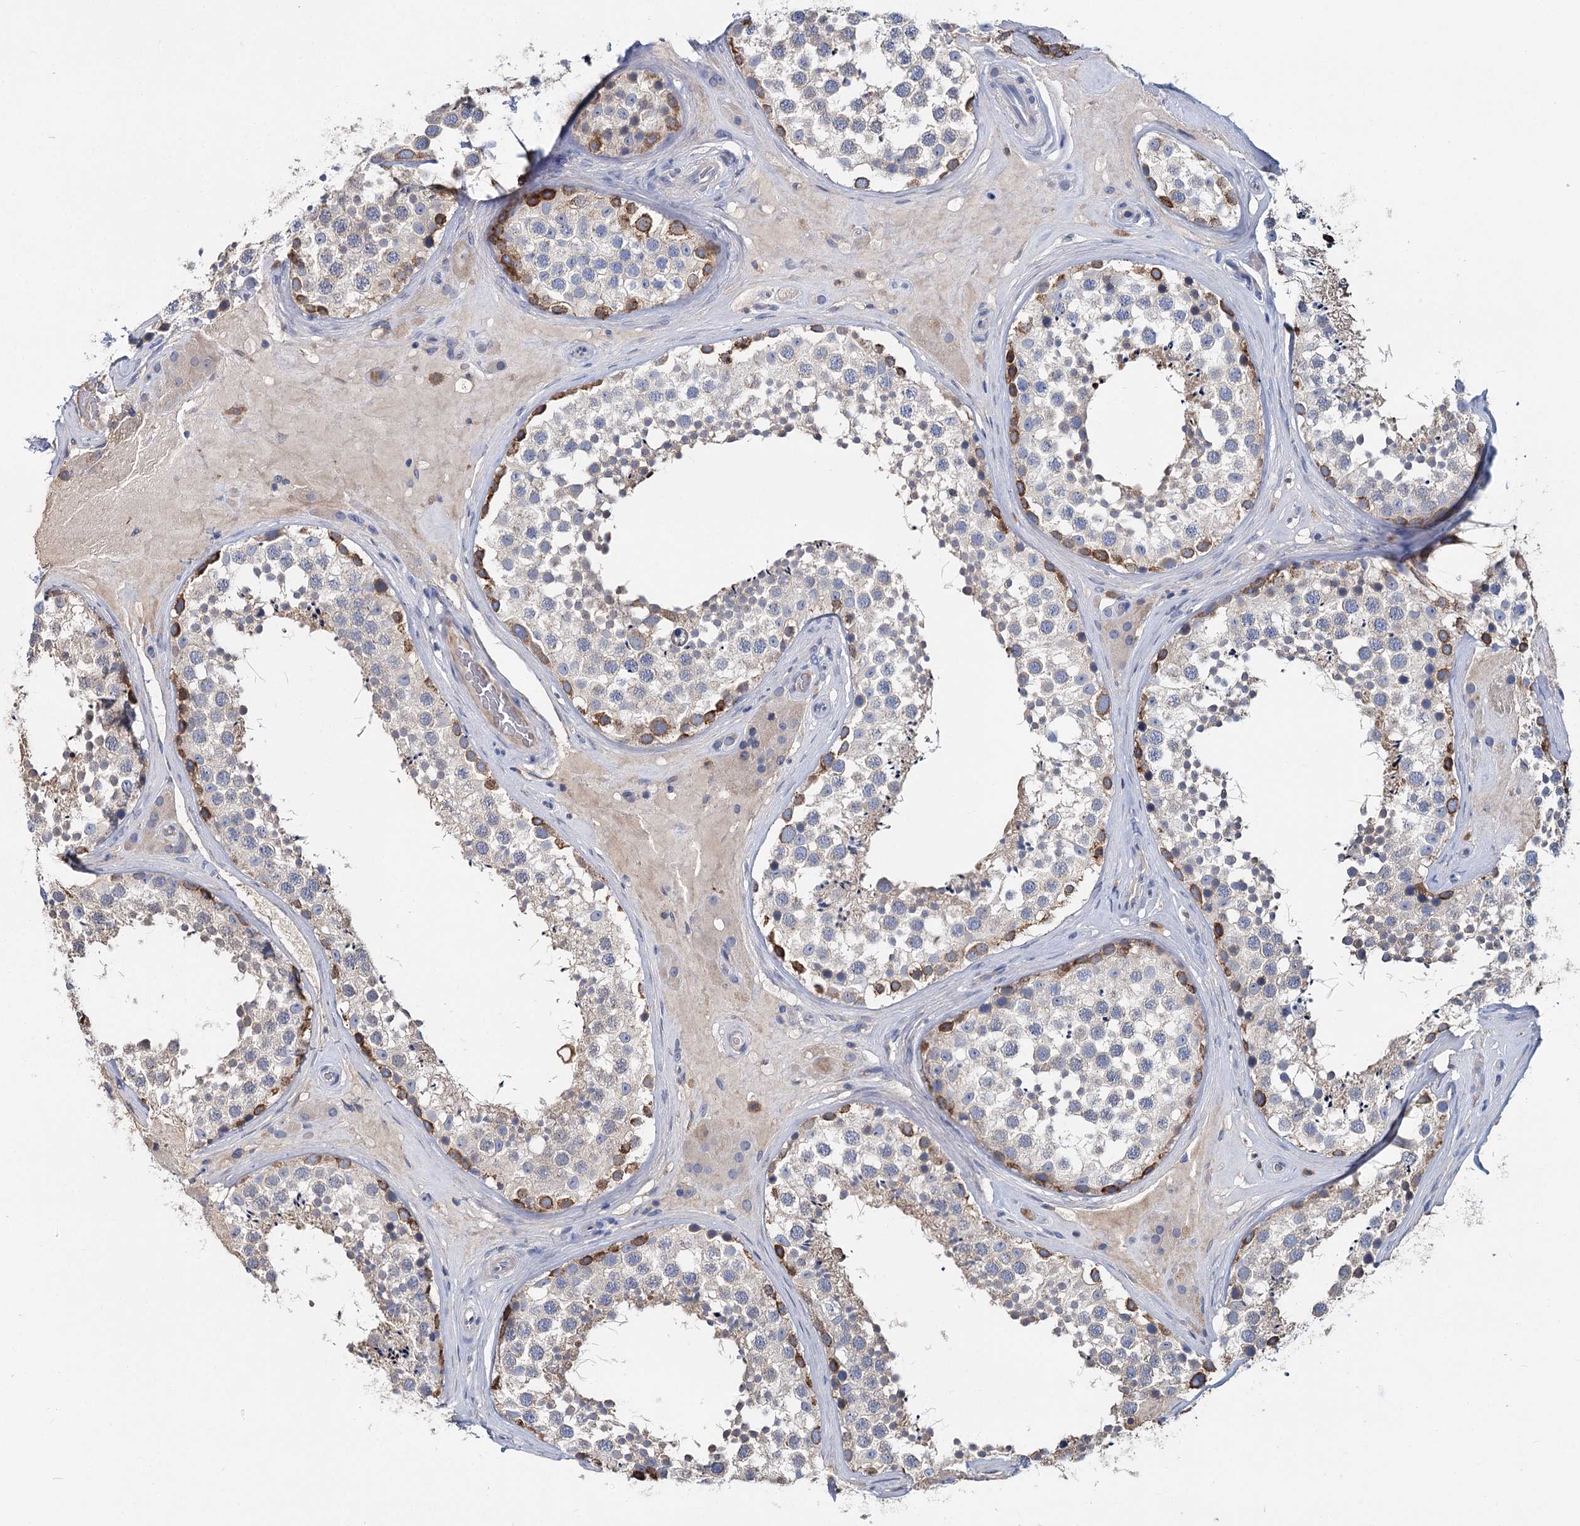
{"staining": {"intensity": "strong", "quantity": "<25%", "location": "cytoplasmic/membranous"}, "tissue": "testis", "cell_type": "Cells in seminiferous ducts", "image_type": "normal", "snomed": [{"axis": "morphology", "description": "Normal tissue, NOS"}, {"axis": "topography", "description": "Testis"}], "caption": "A brown stain labels strong cytoplasmic/membranous positivity of a protein in cells in seminiferous ducts of unremarkable human testis. The protein of interest is shown in brown color, while the nuclei are stained blue.", "gene": "ANKRD16", "patient": {"sex": "male", "age": 46}}